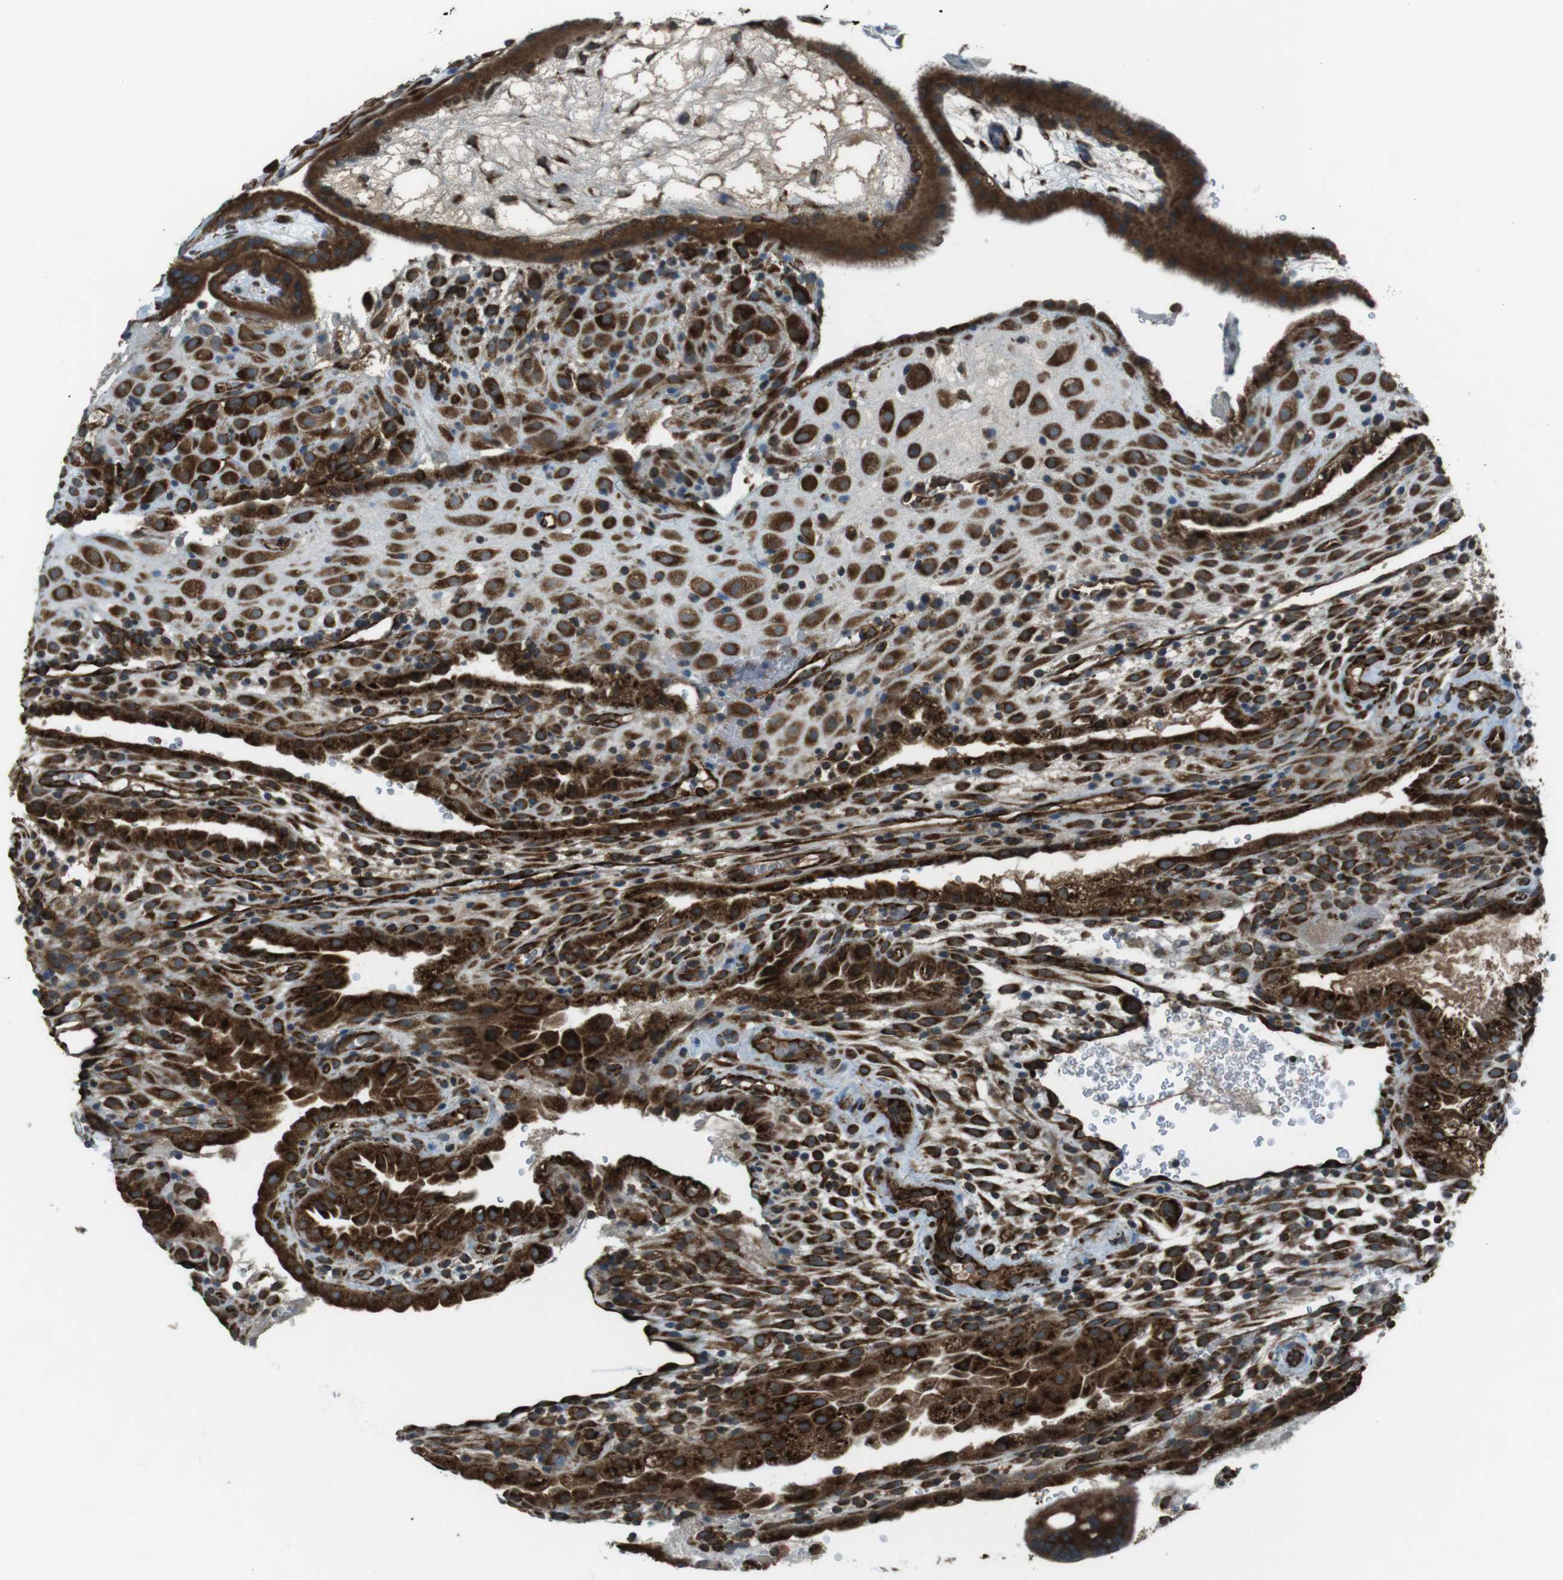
{"staining": {"intensity": "strong", "quantity": ">75%", "location": "cytoplasmic/membranous"}, "tissue": "placenta", "cell_type": "Decidual cells", "image_type": "normal", "snomed": [{"axis": "morphology", "description": "Normal tissue, NOS"}, {"axis": "topography", "description": "Placenta"}], "caption": "Immunohistochemistry (IHC) (DAB (3,3'-diaminobenzidine)) staining of benign human placenta exhibits strong cytoplasmic/membranous protein staining in about >75% of decidual cells. (DAB (3,3'-diaminobenzidine) IHC with brightfield microscopy, high magnification).", "gene": "KTN1", "patient": {"sex": "female", "age": 19}}